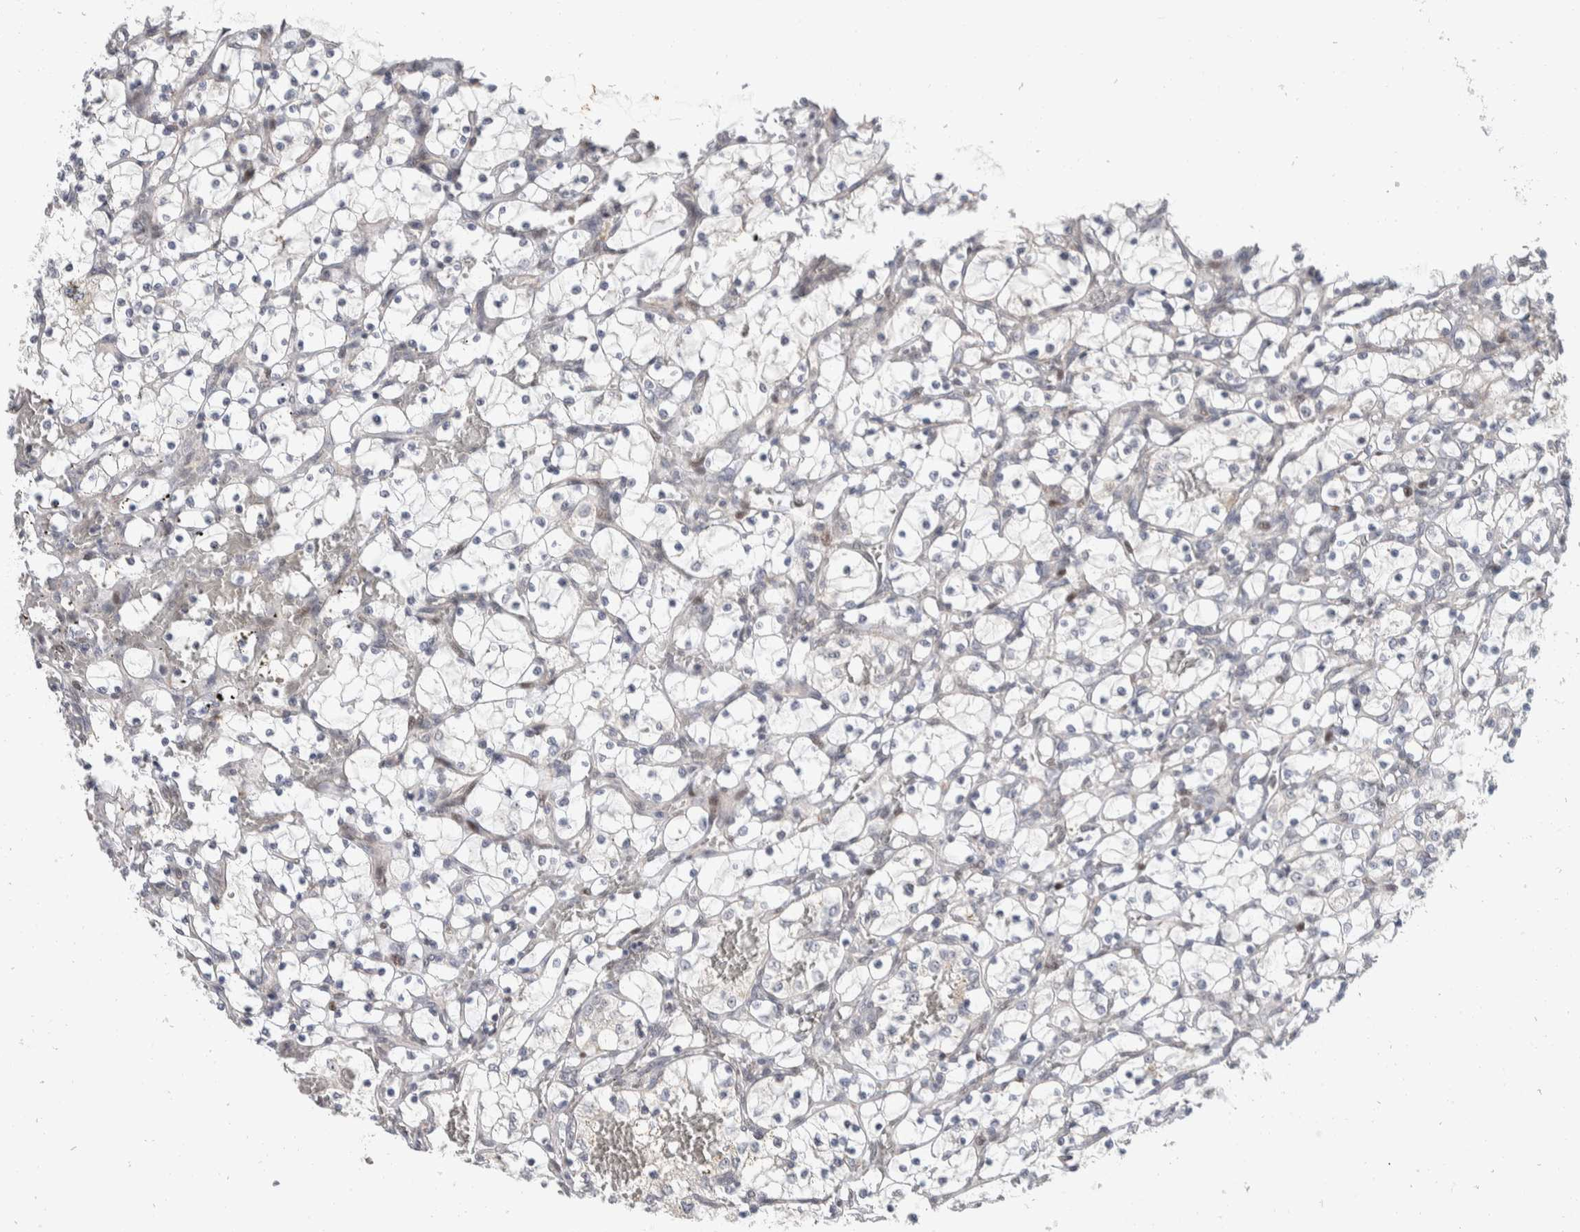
{"staining": {"intensity": "negative", "quantity": "none", "location": "none"}, "tissue": "renal cancer", "cell_type": "Tumor cells", "image_type": "cancer", "snomed": [{"axis": "morphology", "description": "Adenocarcinoma, NOS"}, {"axis": "topography", "description": "Kidney"}], "caption": "This is a image of immunohistochemistry (IHC) staining of adenocarcinoma (renal), which shows no positivity in tumor cells.", "gene": "ZNF703", "patient": {"sex": "female", "age": 69}}